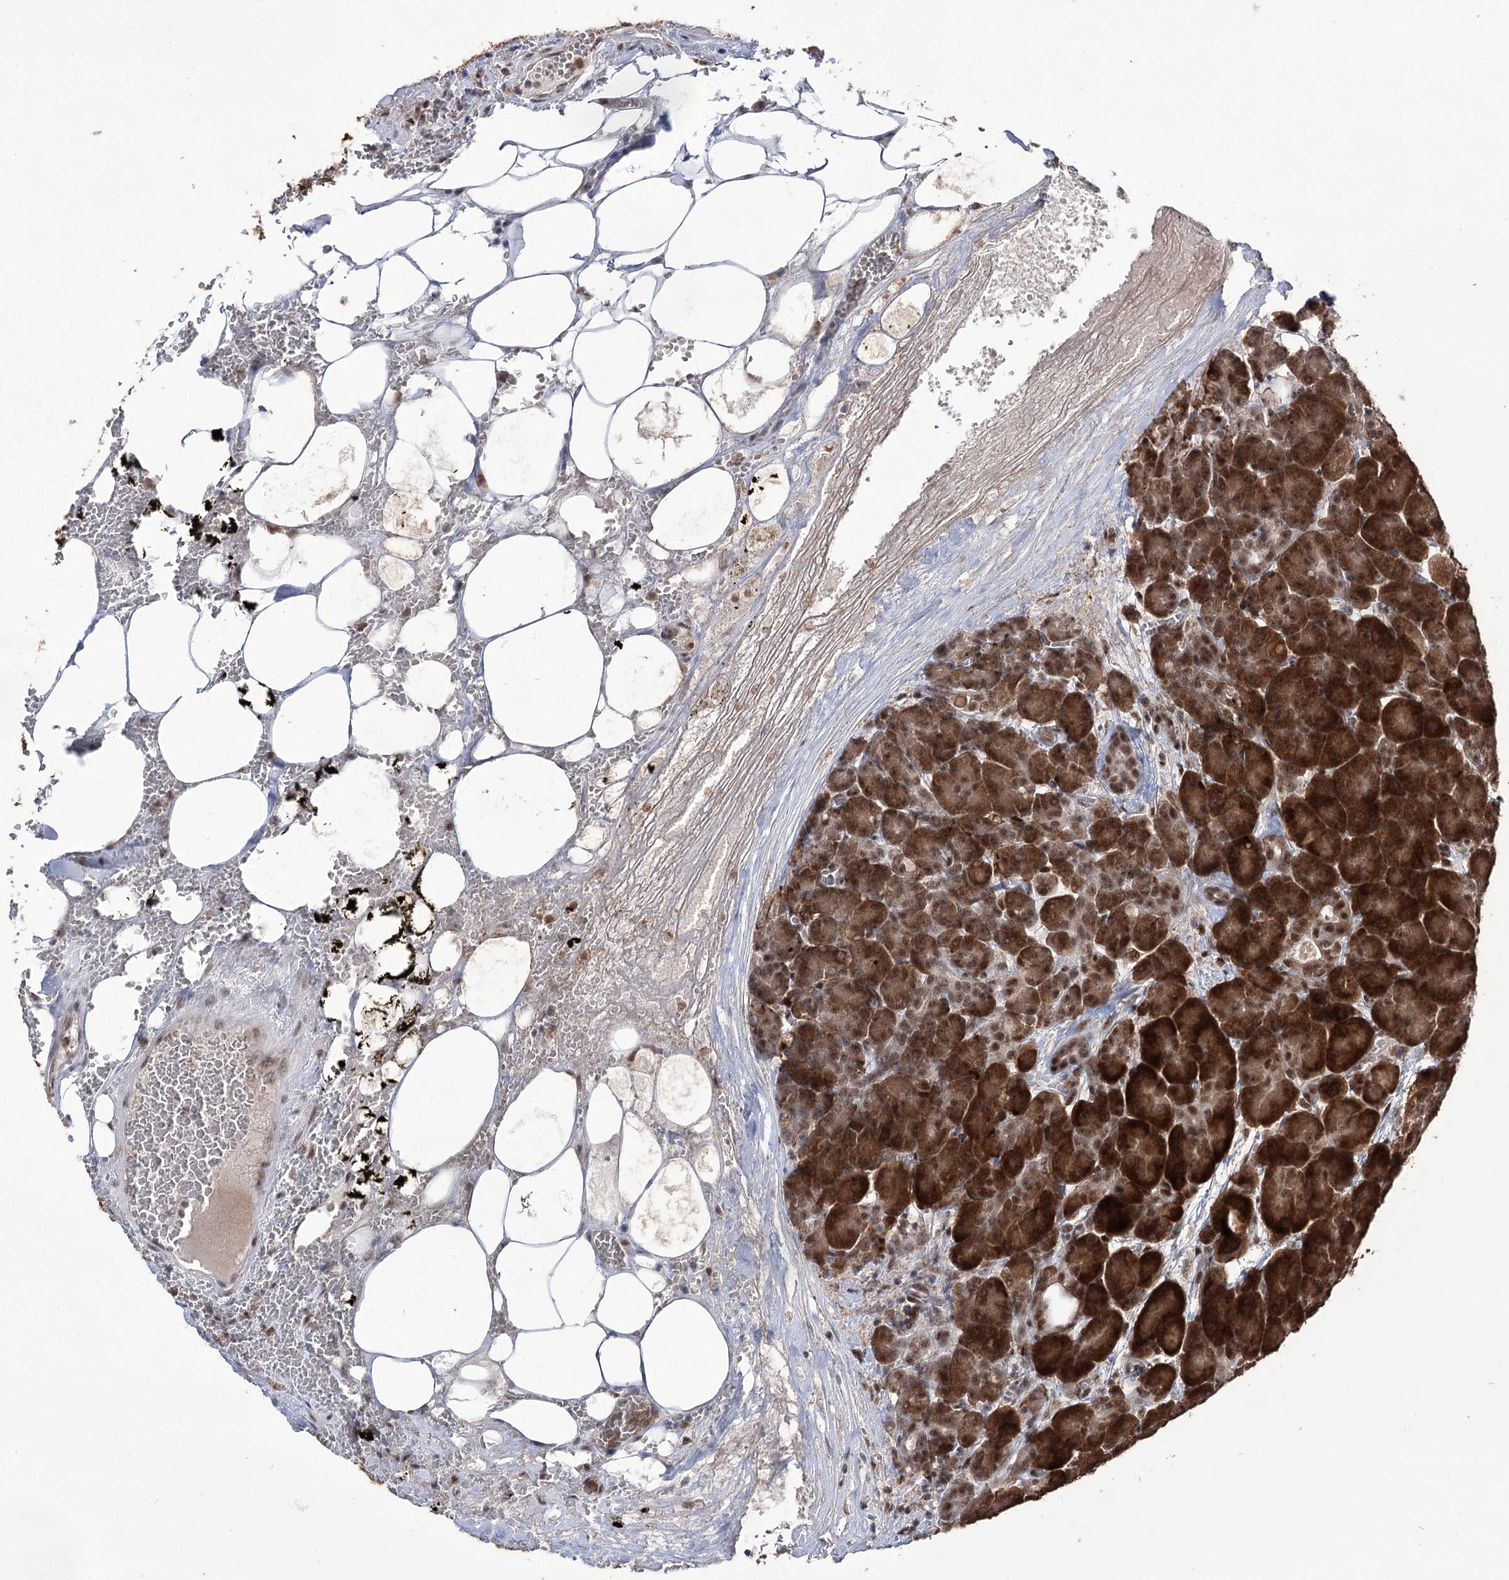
{"staining": {"intensity": "strong", "quantity": ">75%", "location": "cytoplasmic/membranous"}, "tissue": "pancreas", "cell_type": "Exocrine glandular cells", "image_type": "normal", "snomed": [{"axis": "morphology", "description": "Normal tissue, NOS"}, {"axis": "topography", "description": "Pancreas"}], "caption": "High-magnification brightfield microscopy of benign pancreas stained with DAB (brown) and counterstained with hematoxylin (blue). exocrine glandular cells exhibit strong cytoplasmic/membranous expression is appreciated in about>75% of cells. (Stains: DAB (3,3'-diaminobenzidine) in brown, nuclei in blue, Microscopy: brightfield microscopy at high magnification).", "gene": "ERCC3", "patient": {"sex": "male", "age": 63}}